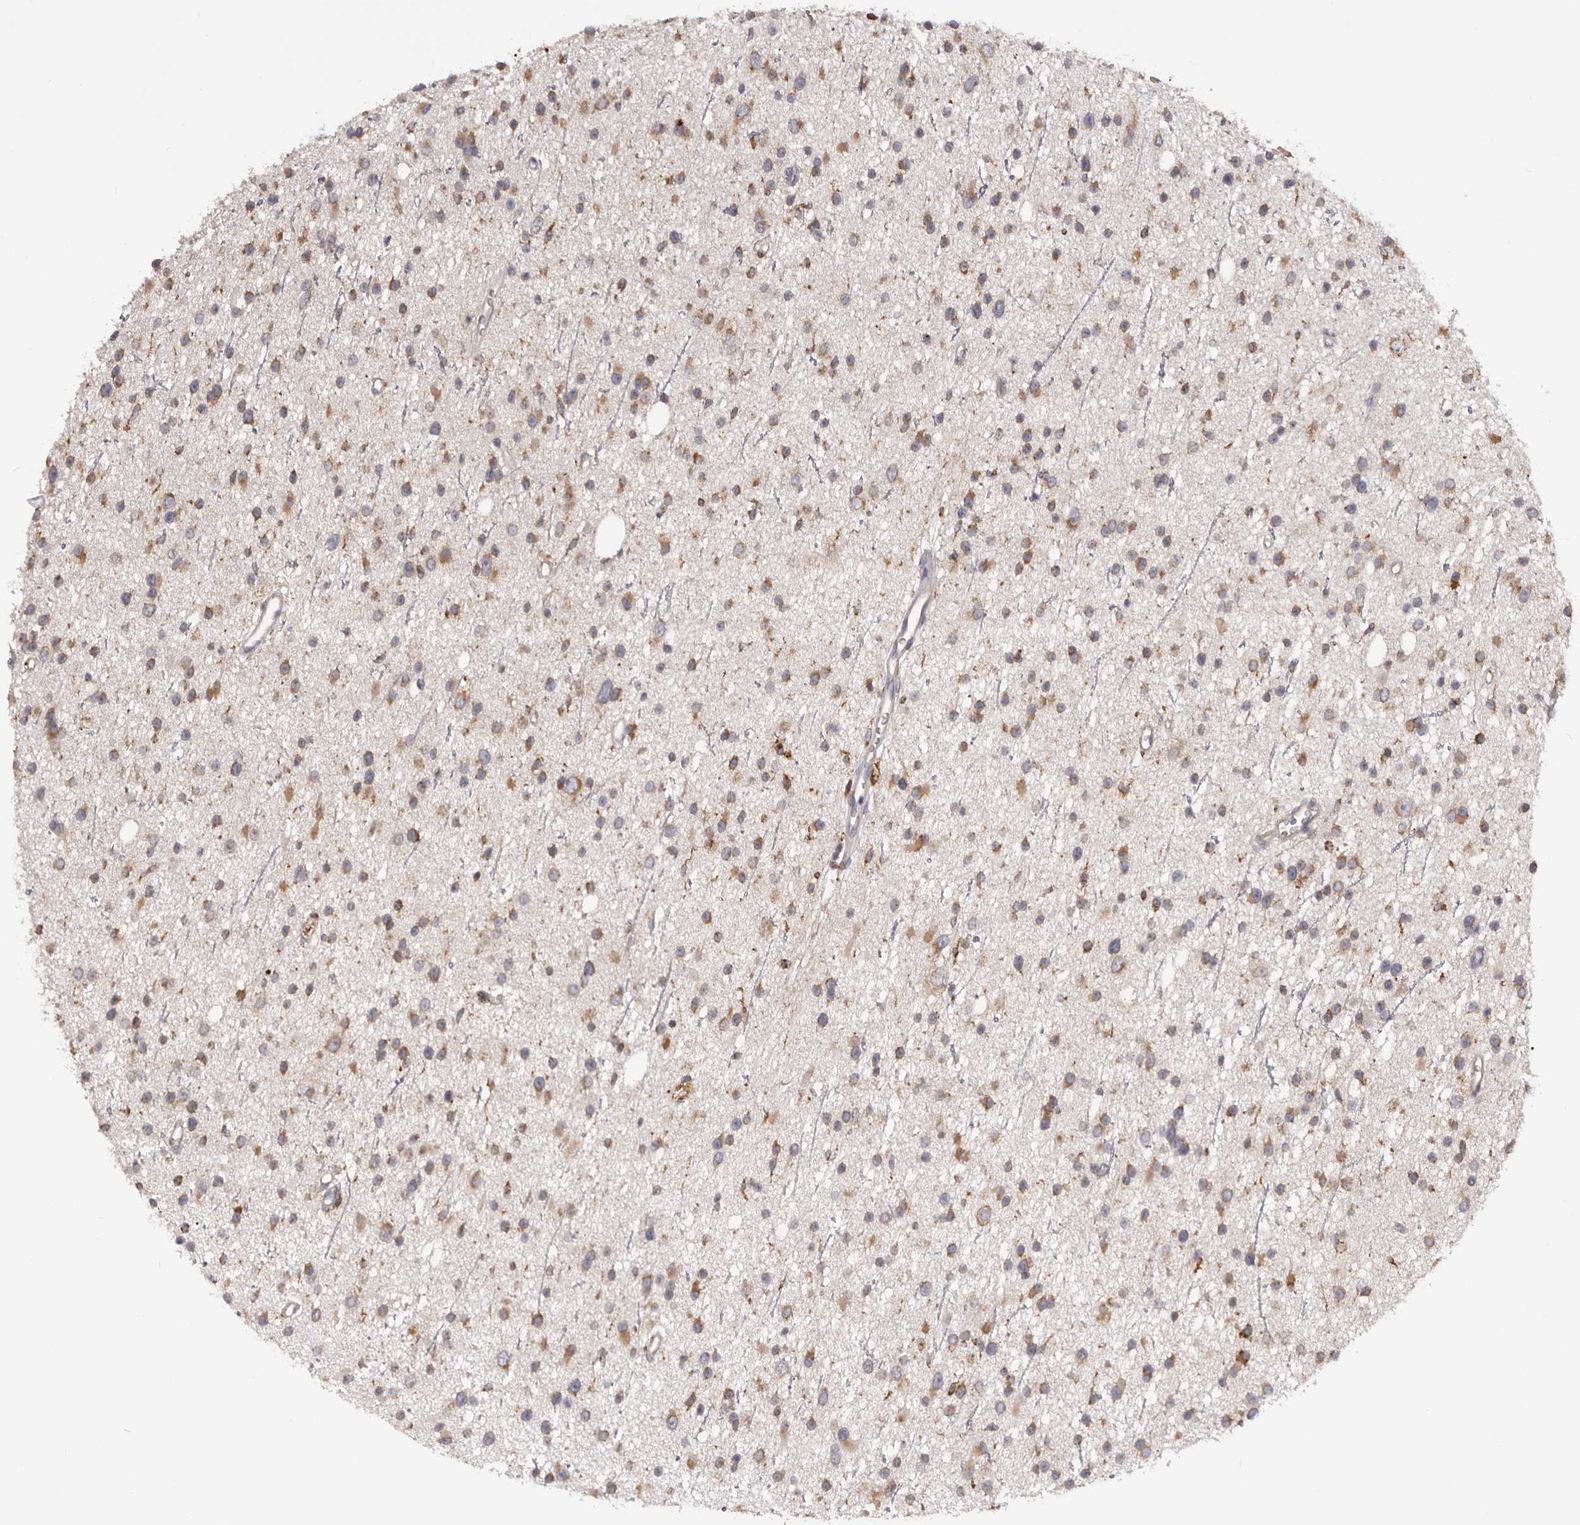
{"staining": {"intensity": "moderate", "quantity": ">75%", "location": "cytoplasmic/membranous"}, "tissue": "glioma", "cell_type": "Tumor cells", "image_type": "cancer", "snomed": [{"axis": "morphology", "description": "Glioma, malignant, Low grade"}, {"axis": "topography", "description": "Cerebral cortex"}], "caption": "Protein staining shows moderate cytoplasmic/membranous expression in approximately >75% of tumor cells in glioma.", "gene": "QRSL1", "patient": {"sex": "female", "age": 39}}